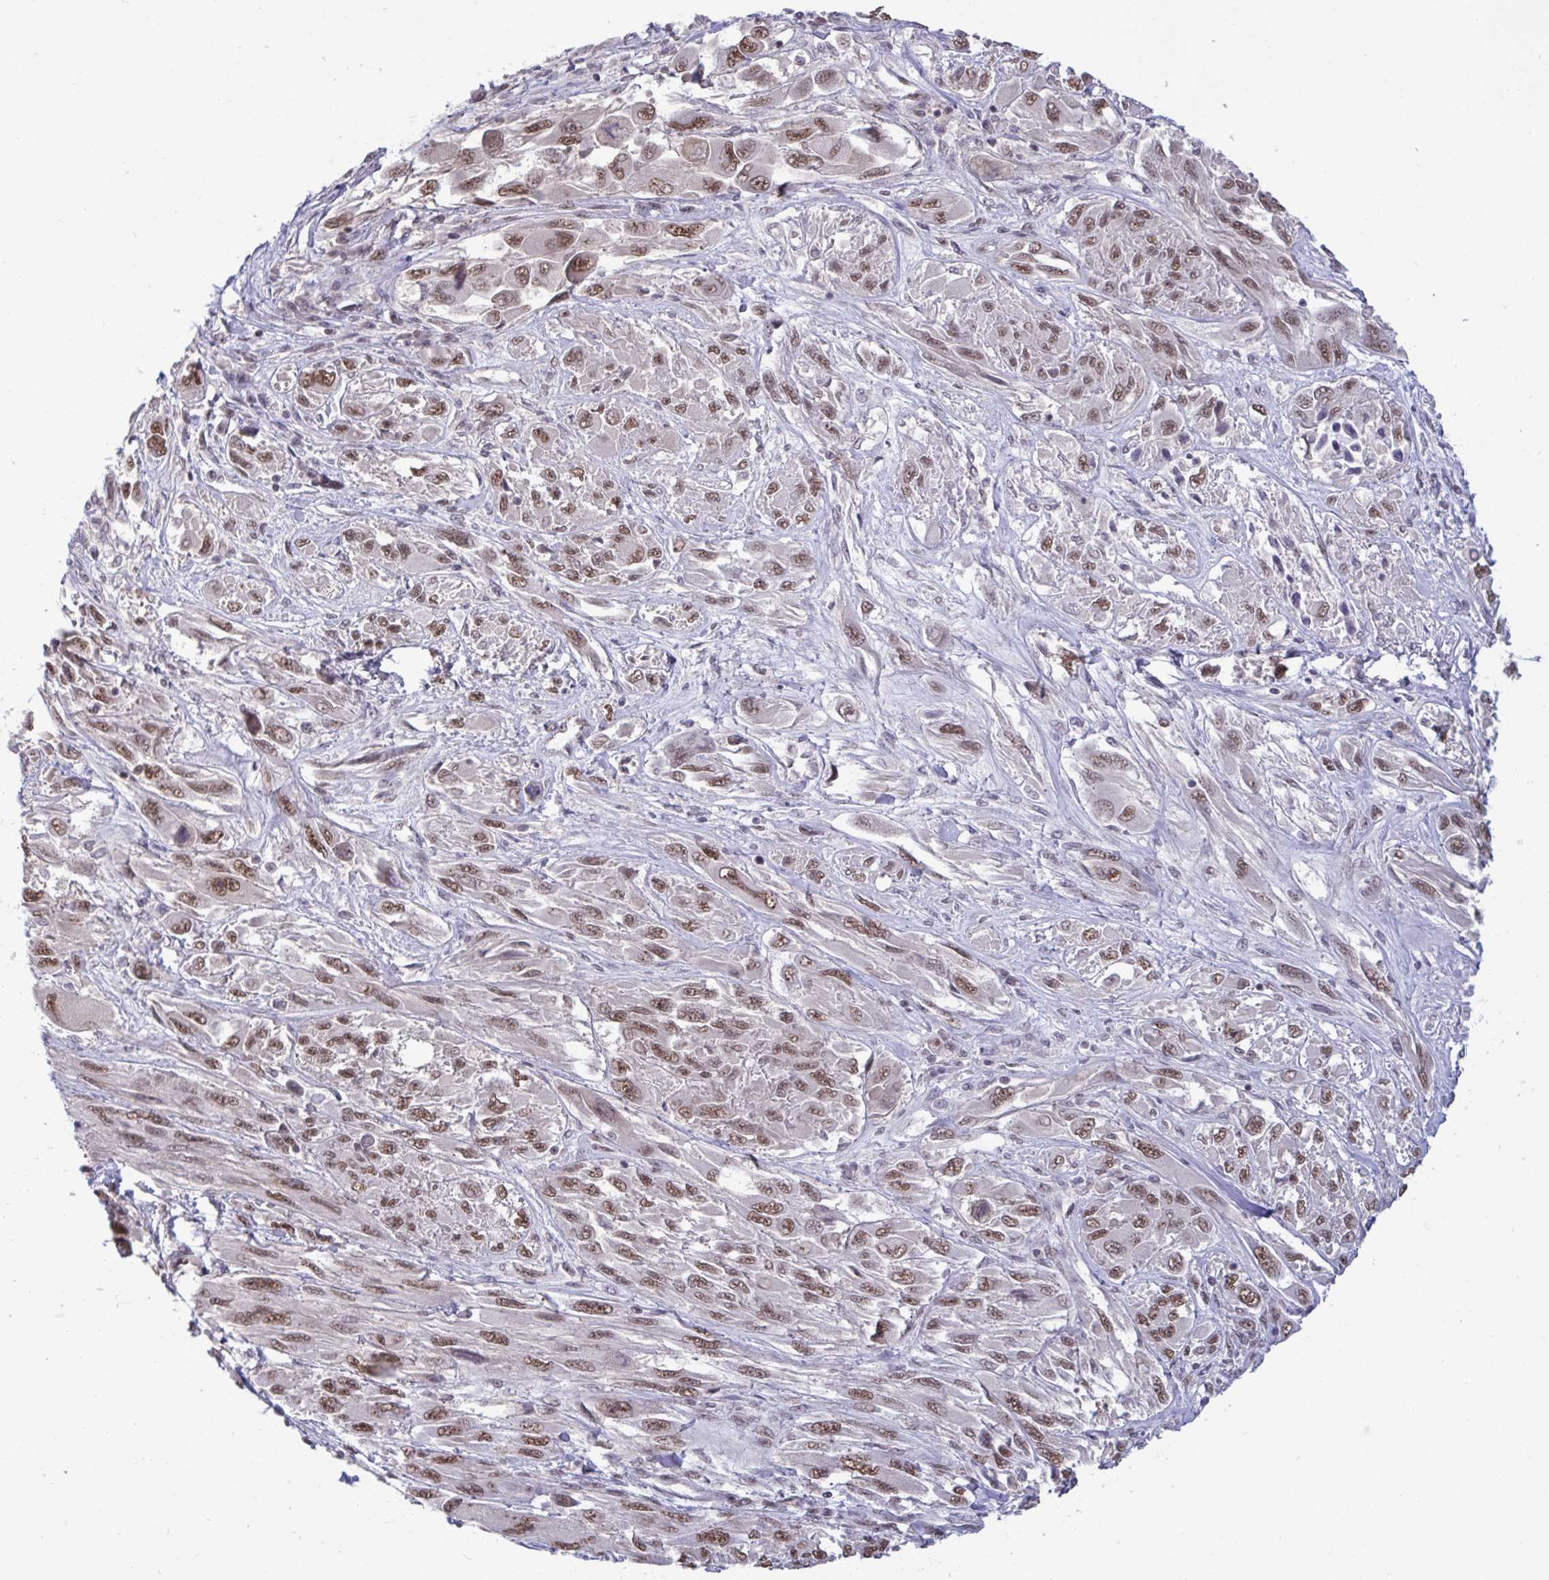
{"staining": {"intensity": "moderate", "quantity": ">75%", "location": "nuclear"}, "tissue": "melanoma", "cell_type": "Tumor cells", "image_type": "cancer", "snomed": [{"axis": "morphology", "description": "Malignant melanoma, NOS"}, {"axis": "topography", "description": "Skin"}], "caption": "This image demonstrates IHC staining of malignant melanoma, with medium moderate nuclear staining in approximately >75% of tumor cells.", "gene": "PUF60", "patient": {"sex": "female", "age": 91}}